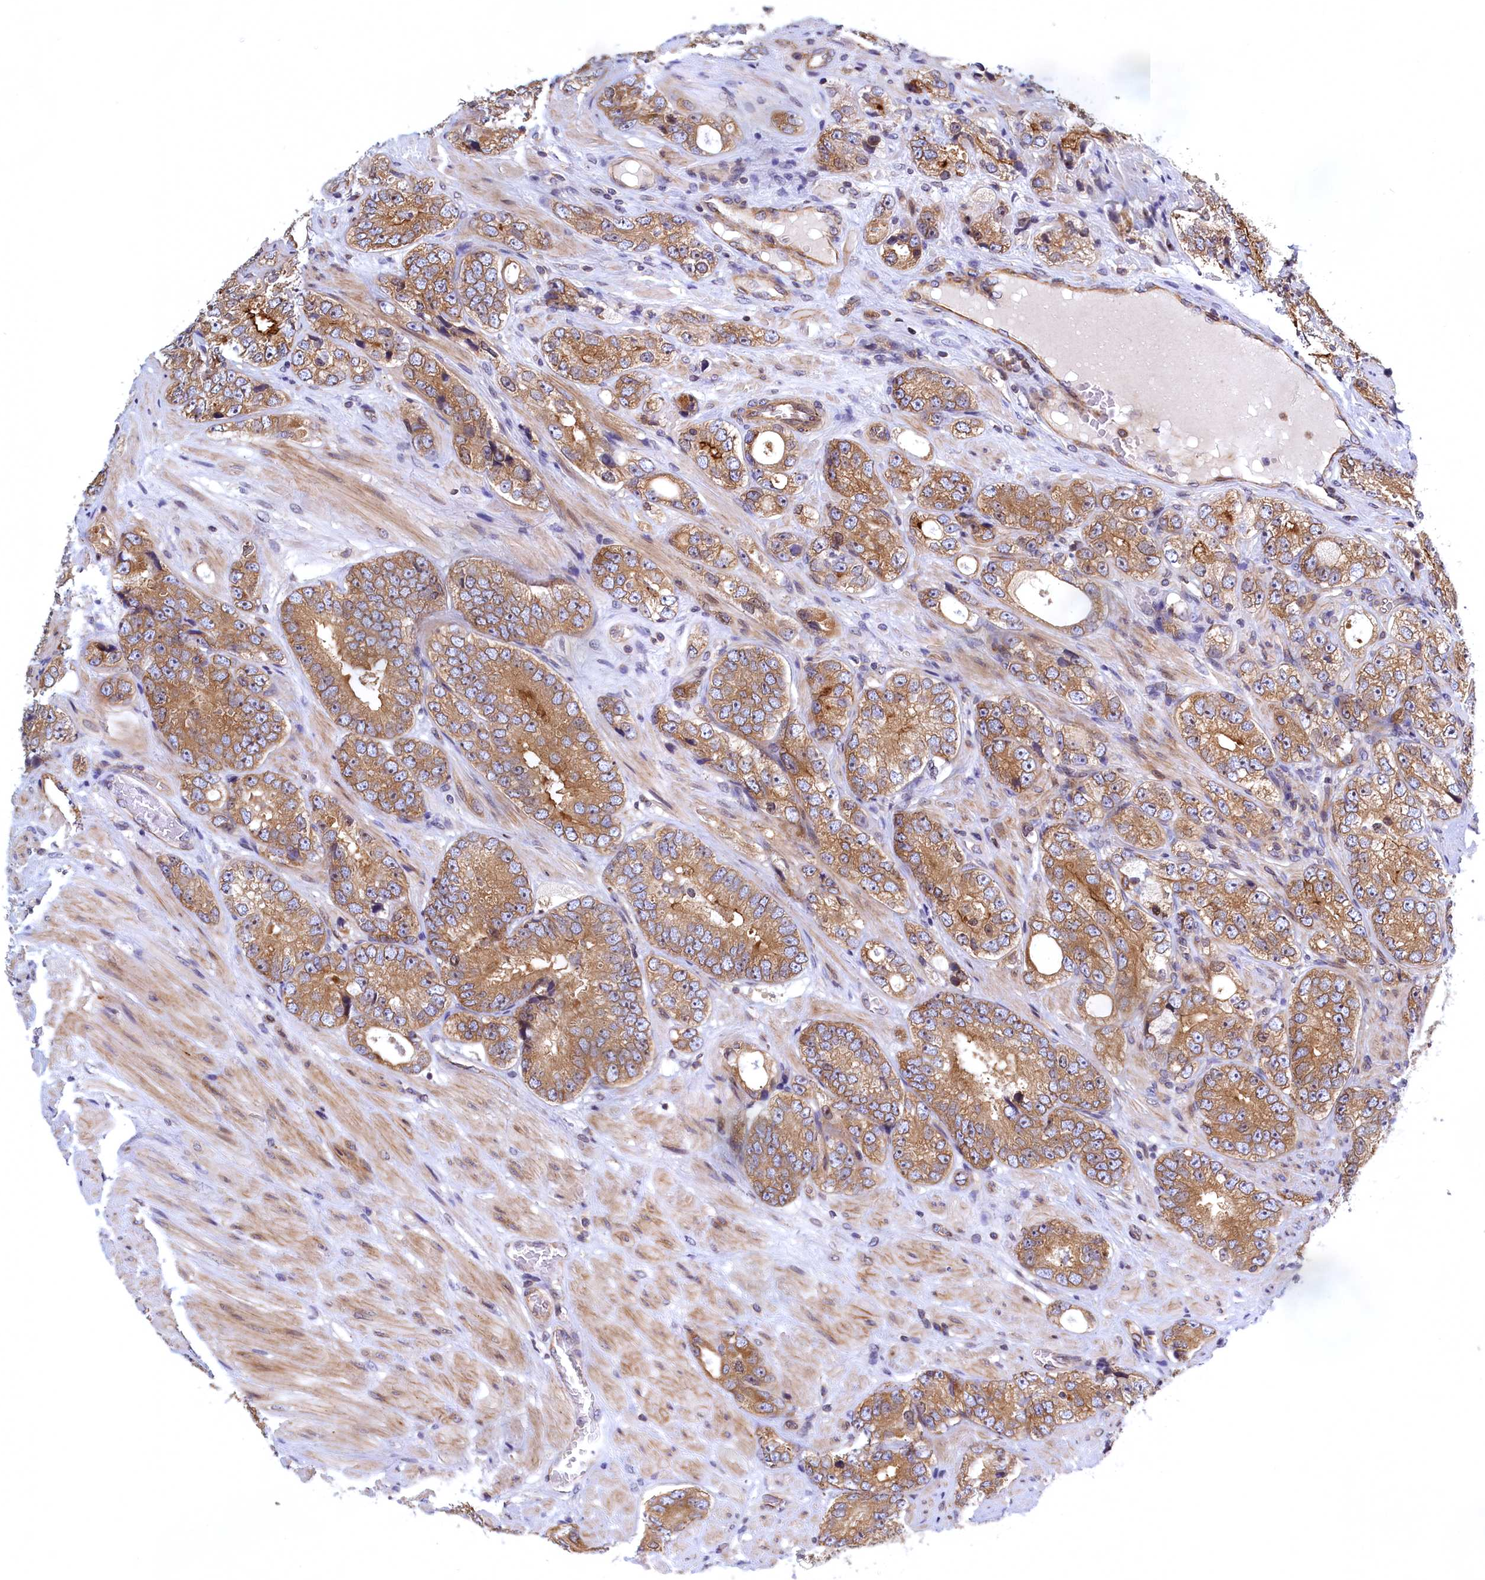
{"staining": {"intensity": "moderate", "quantity": ">75%", "location": "cytoplasmic/membranous"}, "tissue": "prostate cancer", "cell_type": "Tumor cells", "image_type": "cancer", "snomed": [{"axis": "morphology", "description": "Adenocarcinoma, High grade"}, {"axis": "topography", "description": "Prostate"}], "caption": "Protein positivity by IHC reveals moderate cytoplasmic/membranous expression in approximately >75% of tumor cells in prostate cancer (high-grade adenocarcinoma).", "gene": "NAA10", "patient": {"sex": "male", "age": 56}}